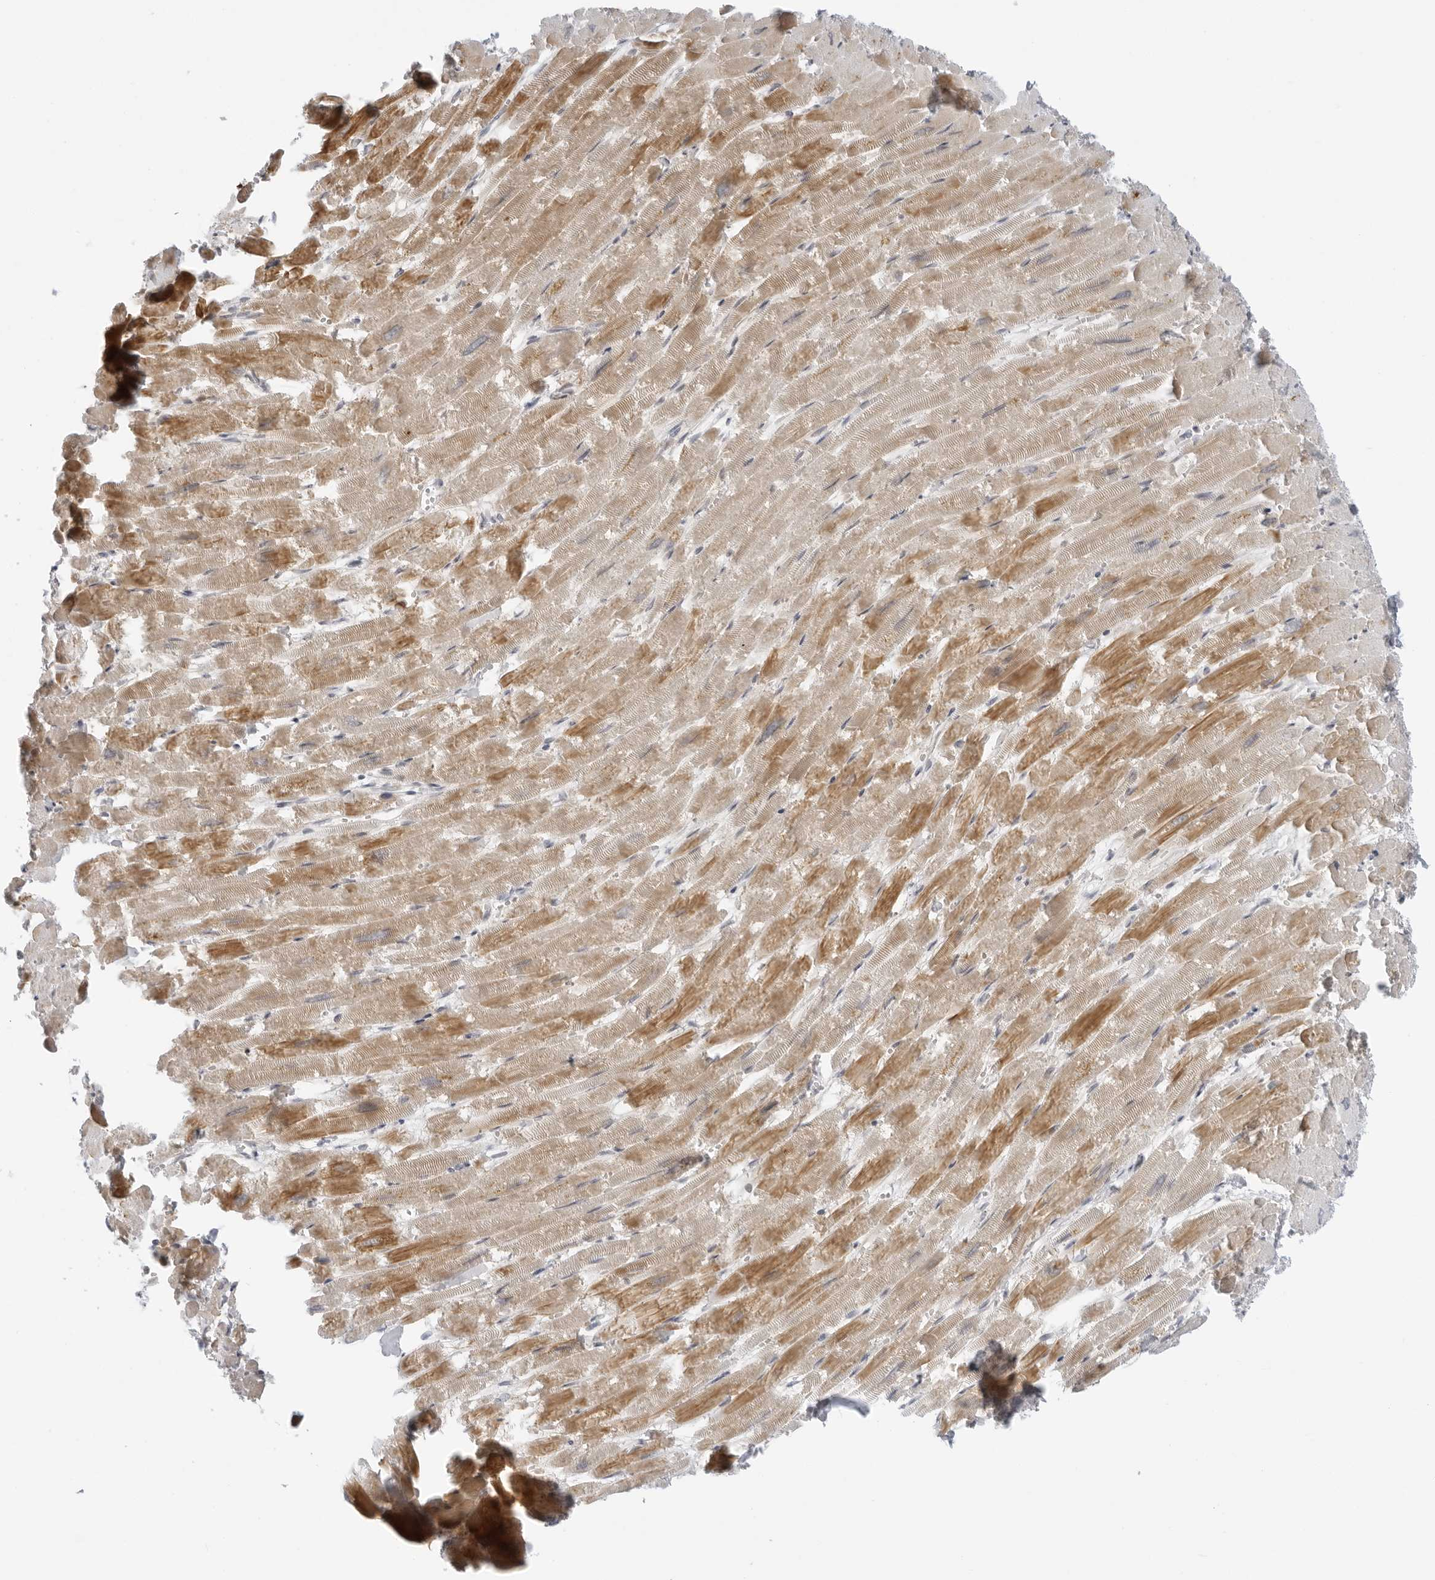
{"staining": {"intensity": "moderate", "quantity": ">75%", "location": "cytoplasmic/membranous"}, "tissue": "heart muscle", "cell_type": "Cardiomyocytes", "image_type": "normal", "snomed": [{"axis": "morphology", "description": "Normal tissue, NOS"}, {"axis": "topography", "description": "Heart"}], "caption": "Heart muscle stained with DAB immunohistochemistry (IHC) exhibits medium levels of moderate cytoplasmic/membranous expression in approximately >75% of cardiomyocytes.", "gene": "SUGCT", "patient": {"sex": "male", "age": 54}}